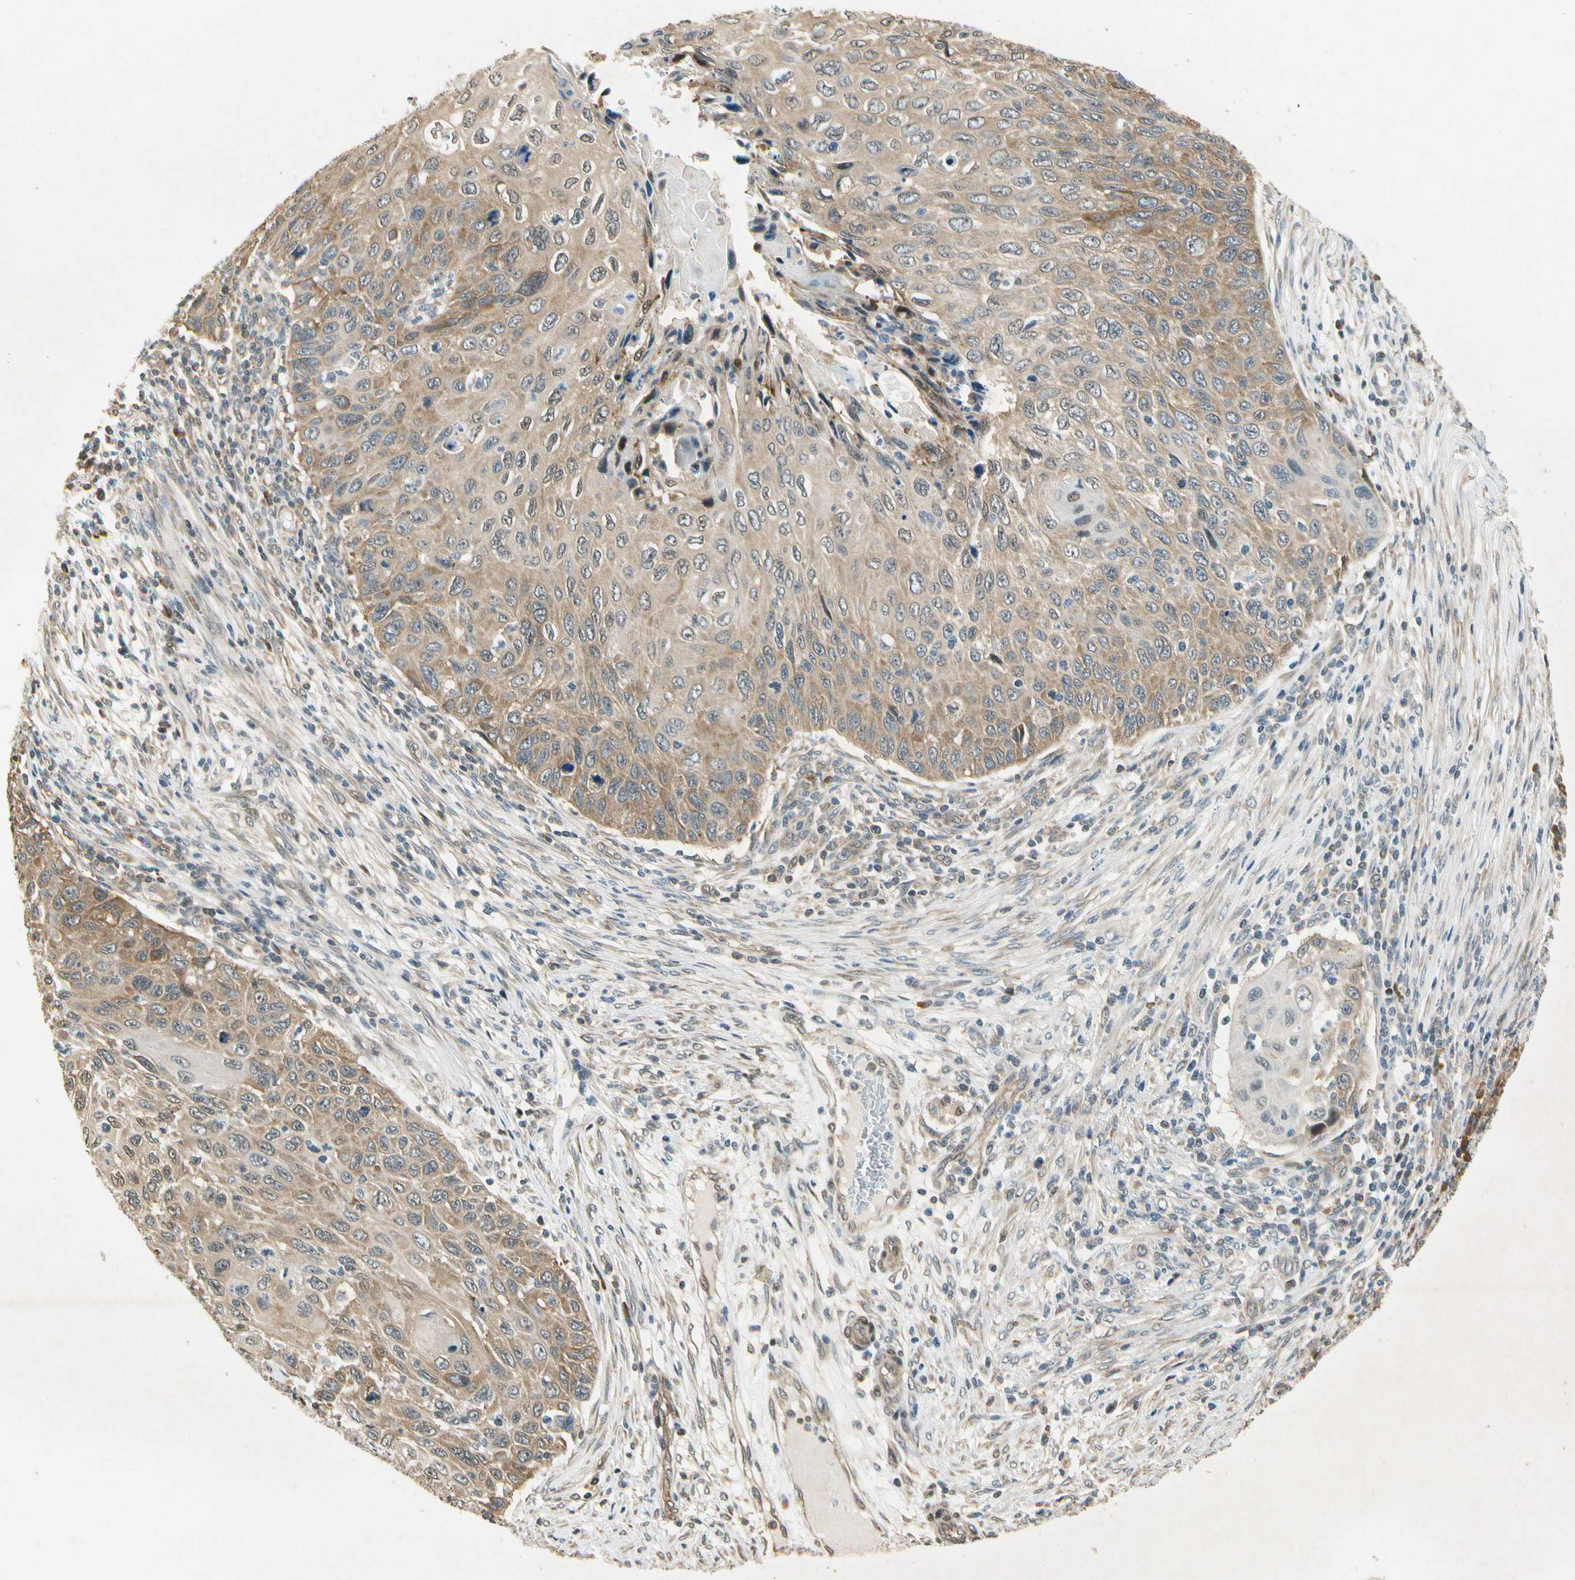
{"staining": {"intensity": "weak", "quantity": ">75%", "location": "cytoplasmic/membranous"}, "tissue": "cervical cancer", "cell_type": "Tumor cells", "image_type": "cancer", "snomed": [{"axis": "morphology", "description": "Squamous cell carcinoma, NOS"}, {"axis": "topography", "description": "Cervix"}], "caption": "IHC (DAB (3,3'-diaminobenzidine)) staining of human cervical squamous cell carcinoma shows weak cytoplasmic/membranous protein expression in approximately >75% of tumor cells. Using DAB (3,3'-diaminobenzidine) (brown) and hematoxylin (blue) stains, captured at high magnification using brightfield microscopy.", "gene": "EIF1AX", "patient": {"sex": "female", "age": 70}}